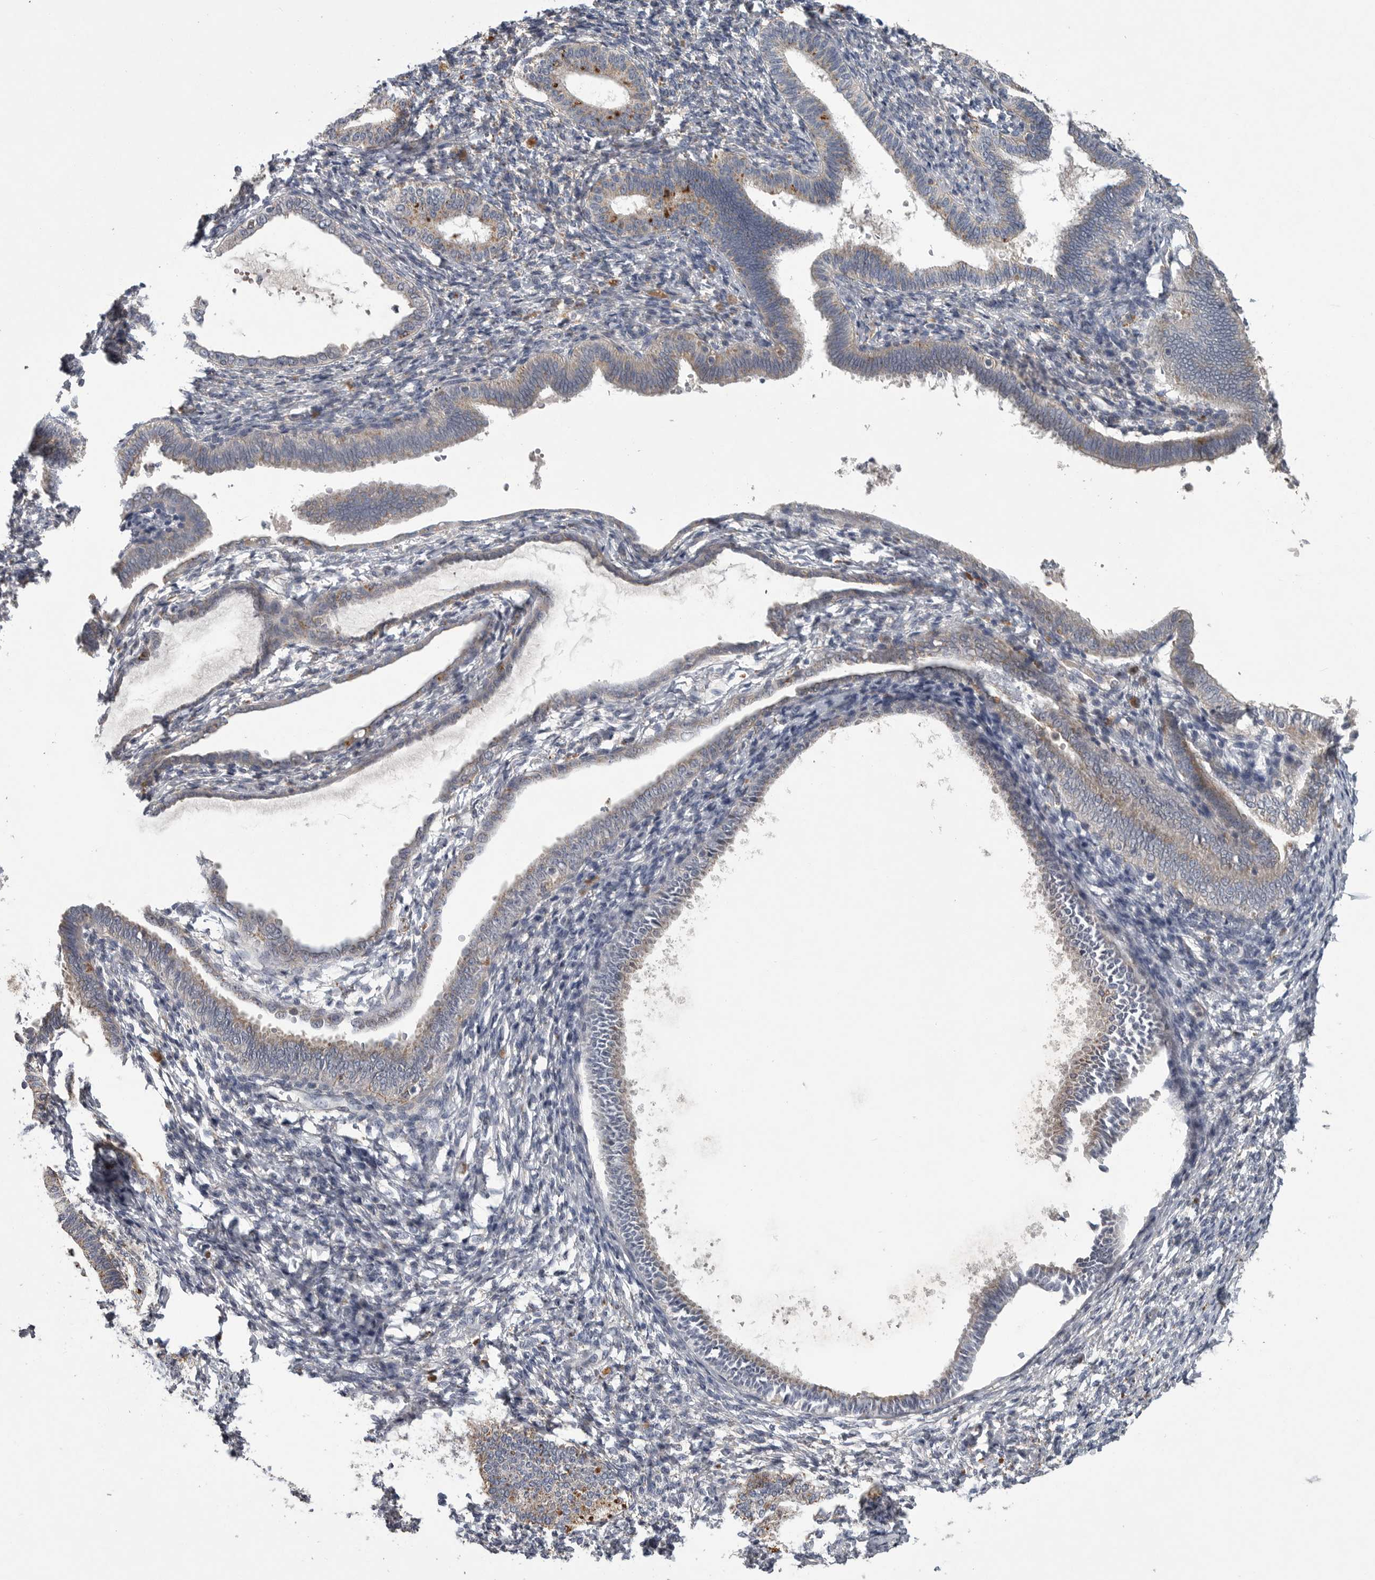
{"staining": {"intensity": "negative", "quantity": "none", "location": "none"}, "tissue": "endometrium", "cell_type": "Cells in endometrial stroma", "image_type": "normal", "snomed": [{"axis": "morphology", "description": "Normal tissue, NOS"}, {"axis": "topography", "description": "Endometrium"}], "caption": "The micrograph displays no staining of cells in endometrial stroma in benign endometrium. (DAB (3,3'-diaminobenzidine) immunohistochemistry visualized using brightfield microscopy, high magnification).", "gene": "LAMTOR3", "patient": {"sex": "female", "age": 77}}